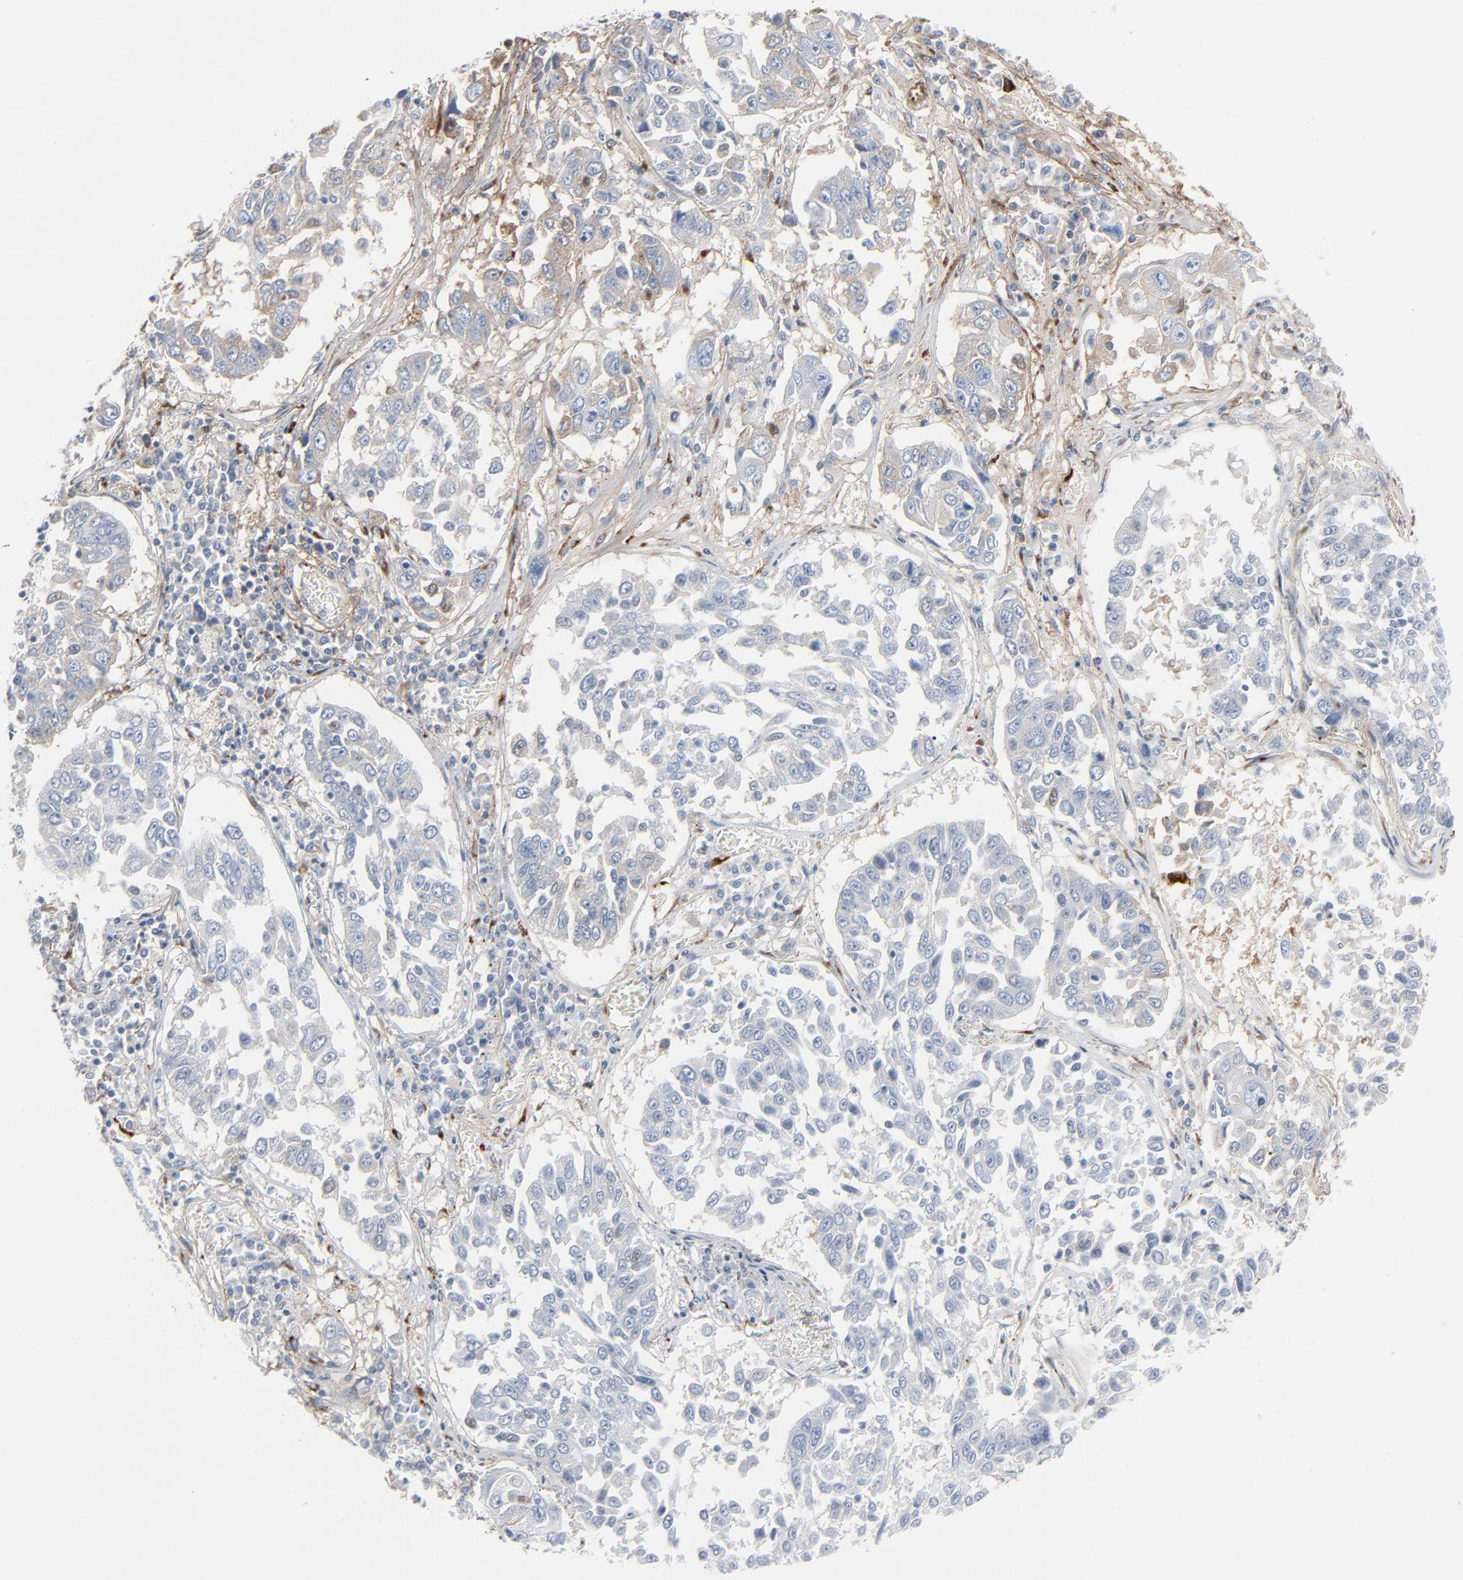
{"staining": {"intensity": "negative", "quantity": "none", "location": "none"}, "tissue": "lung cancer", "cell_type": "Tumor cells", "image_type": "cancer", "snomed": [{"axis": "morphology", "description": "Squamous cell carcinoma, NOS"}, {"axis": "topography", "description": "Lung"}], "caption": "DAB (3,3'-diaminobenzidine) immunohistochemical staining of lung squamous cell carcinoma reveals no significant positivity in tumor cells.", "gene": "BGN", "patient": {"sex": "male", "age": 71}}